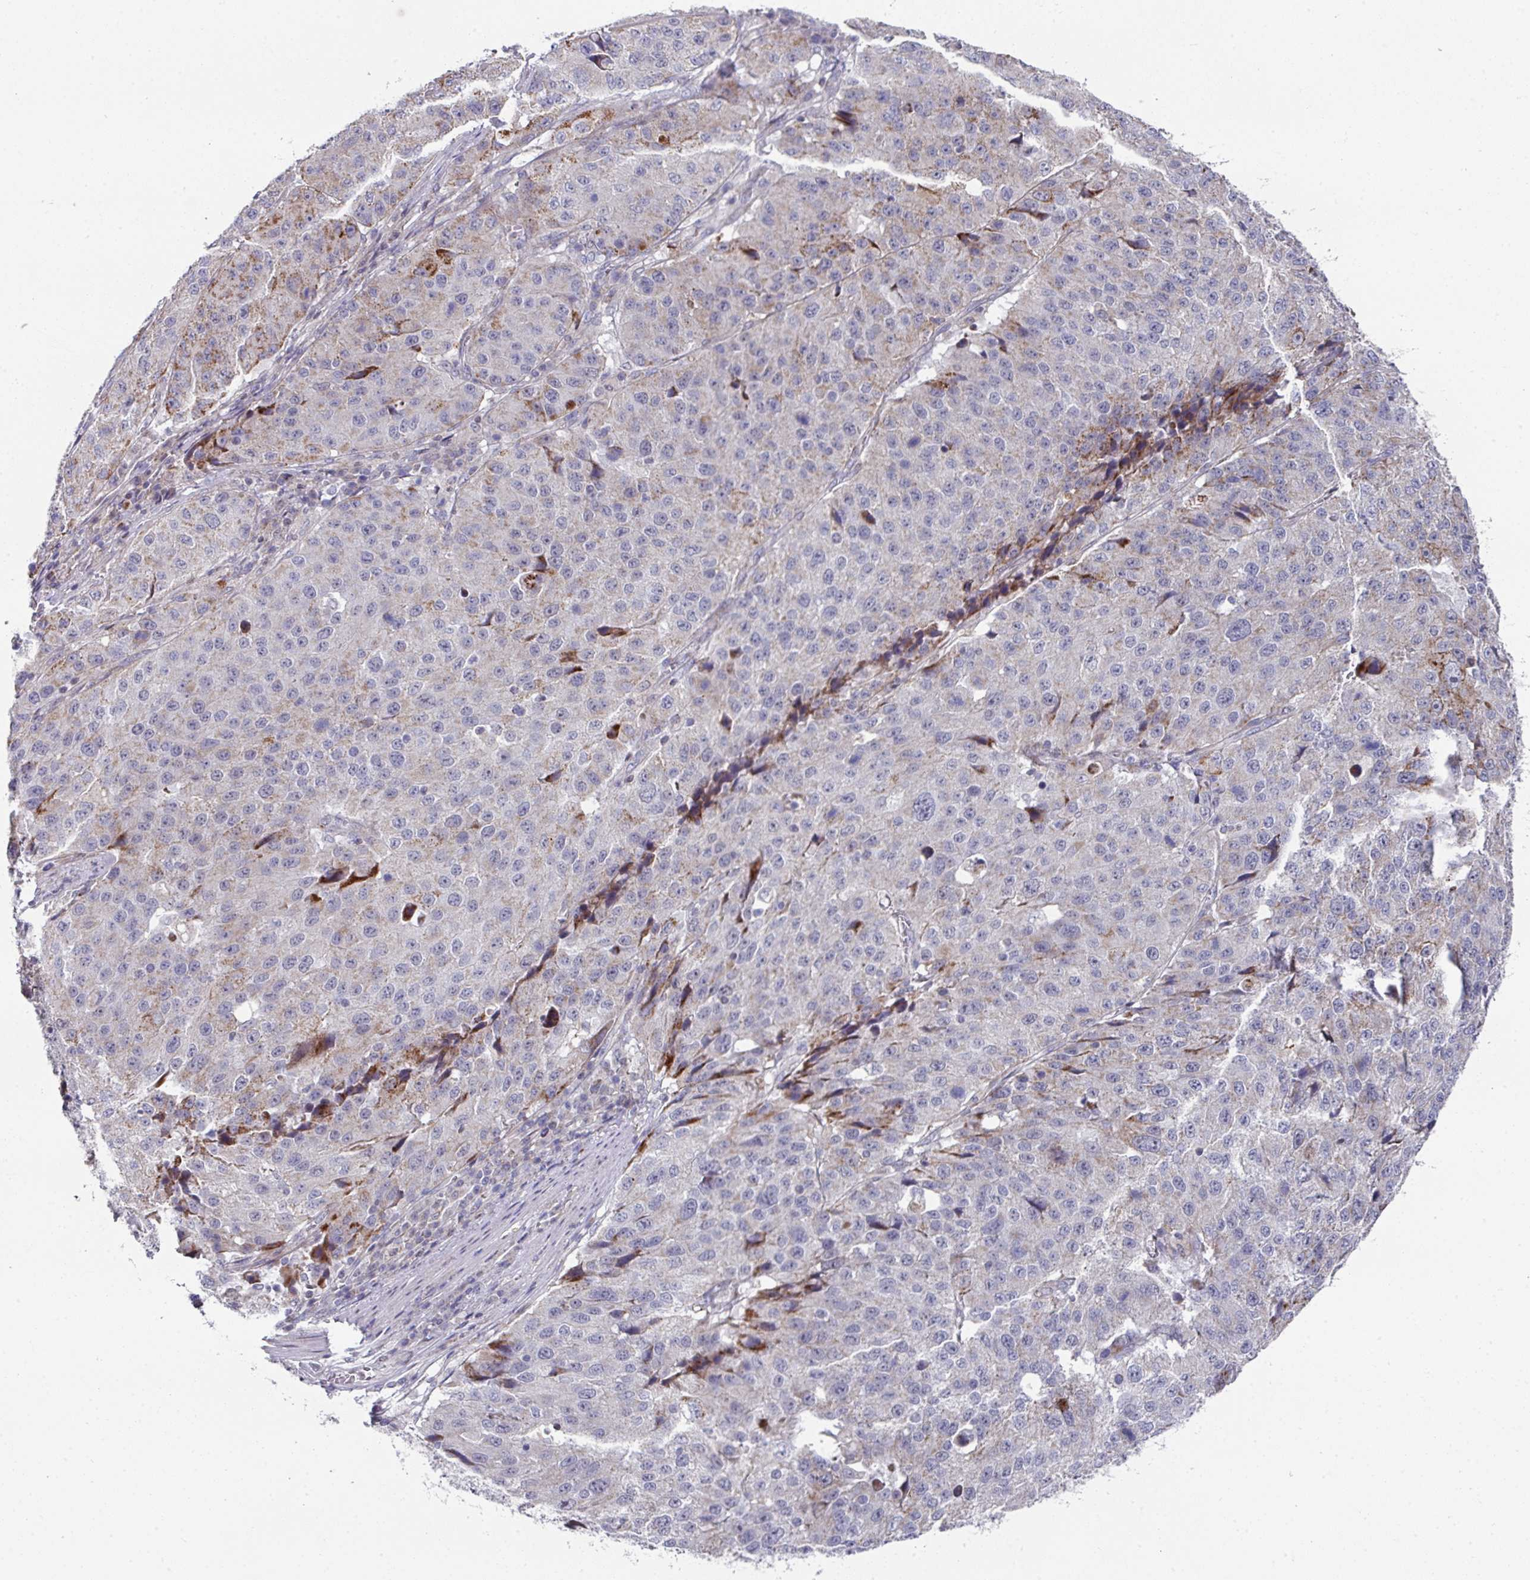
{"staining": {"intensity": "weak", "quantity": "<25%", "location": "cytoplasmic/membranous"}, "tissue": "stomach cancer", "cell_type": "Tumor cells", "image_type": "cancer", "snomed": [{"axis": "morphology", "description": "Adenocarcinoma, NOS"}, {"axis": "topography", "description": "Stomach"}], "caption": "Stomach adenocarcinoma was stained to show a protein in brown. There is no significant positivity in tumor cells.", "gene": "CBX7", "patient": {"sex": "male", "age": 71}}